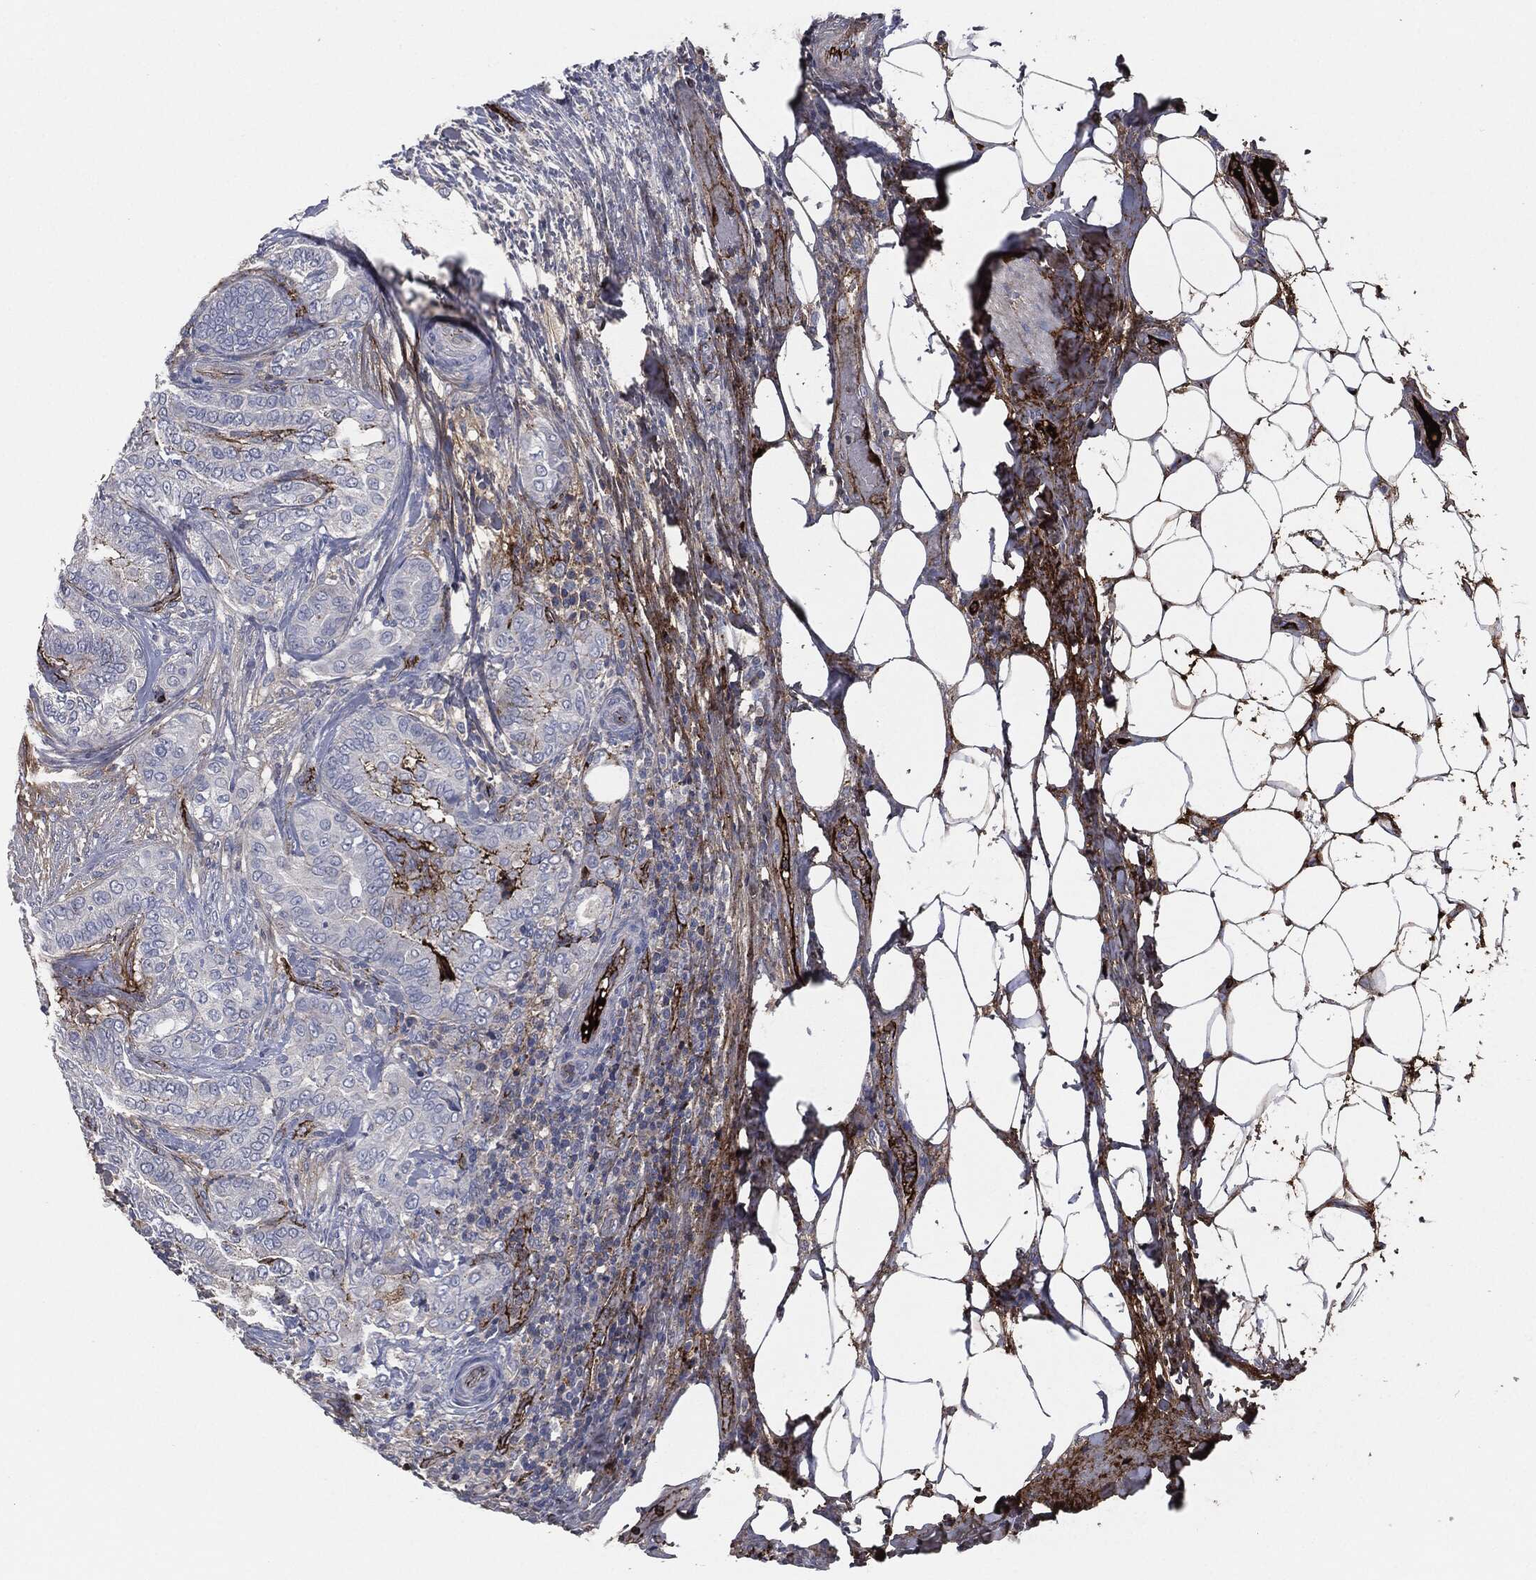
{"staining": {"intensity": "strong", "quantity": "<25%", "location": "cytoplasmic/membranous"}, "tissue": "thyroid cancer", "cell_type": "Tumor cells", "image_type": "cancer", "snomed": [{"axis": "morphology", "description": "Papillary adenocarcinoma, NOS"}, {"axis": "topography", "description": "Thyroid gland"}], "caption": "Tumor cells demonstrate medium levels of strong cytoplasmic/membranous expression in about <25% of cells in human thyroid cancer (papillary adenocarcinoma).", "gene": "APOB", "patient": {"sex": "male", "age": 61}}